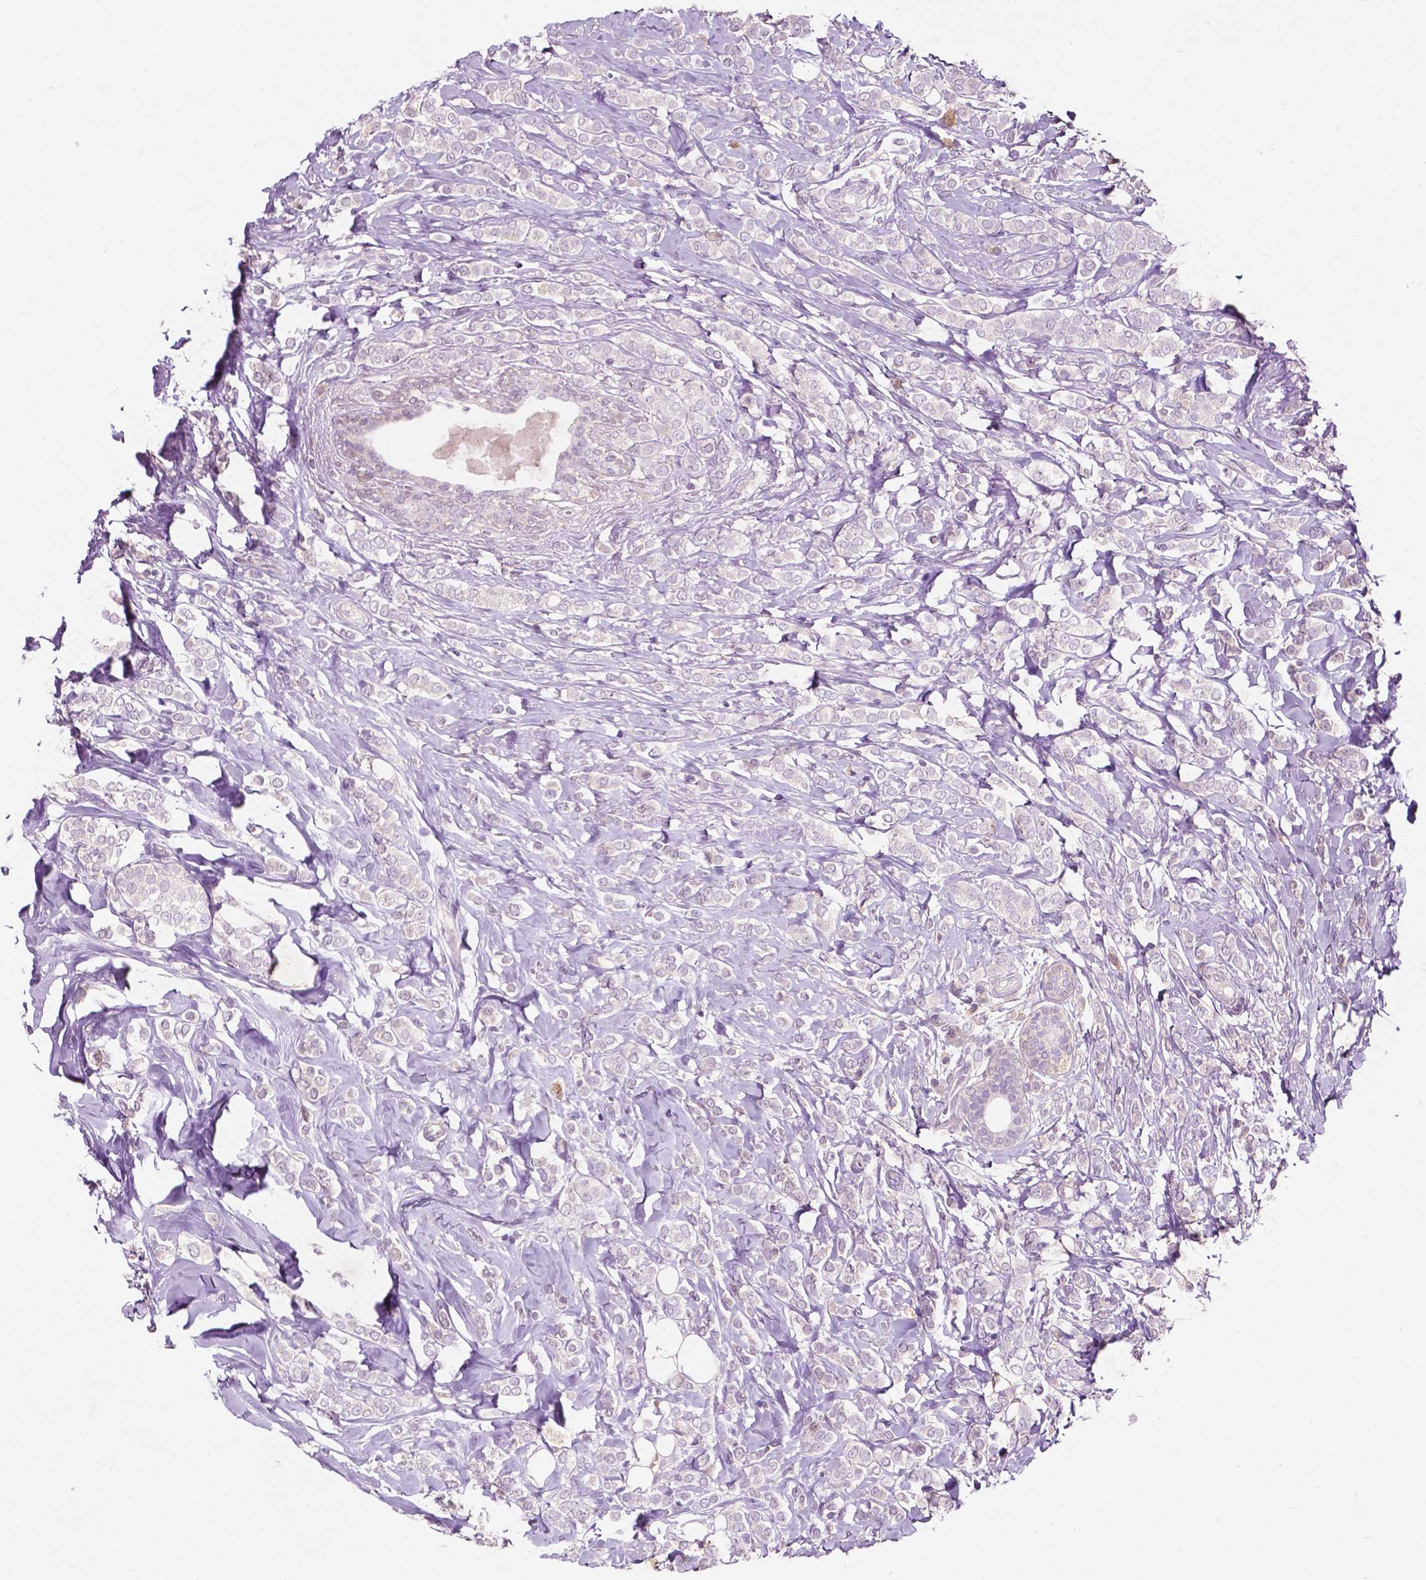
{"staining": {"intensity": "negative", "quantity": "none", "location": "none"}, "tissue": "breast cancer", "cell_type": "Tumor cells", "image_type": "cancer", "snomed": [{"axis": "morphology", "description": "Lobular carcinoma"}, {"axis": "topography", "description": "Breast"}], "caption": "High magnification brightfield microscopy of breast cancer stained with DAB (brown) and counterstained with hematoxylin (blue): tumor cells show no significant positivity.", "gene": "GPR37", "patient": {"sex": "female", "age": 49}}